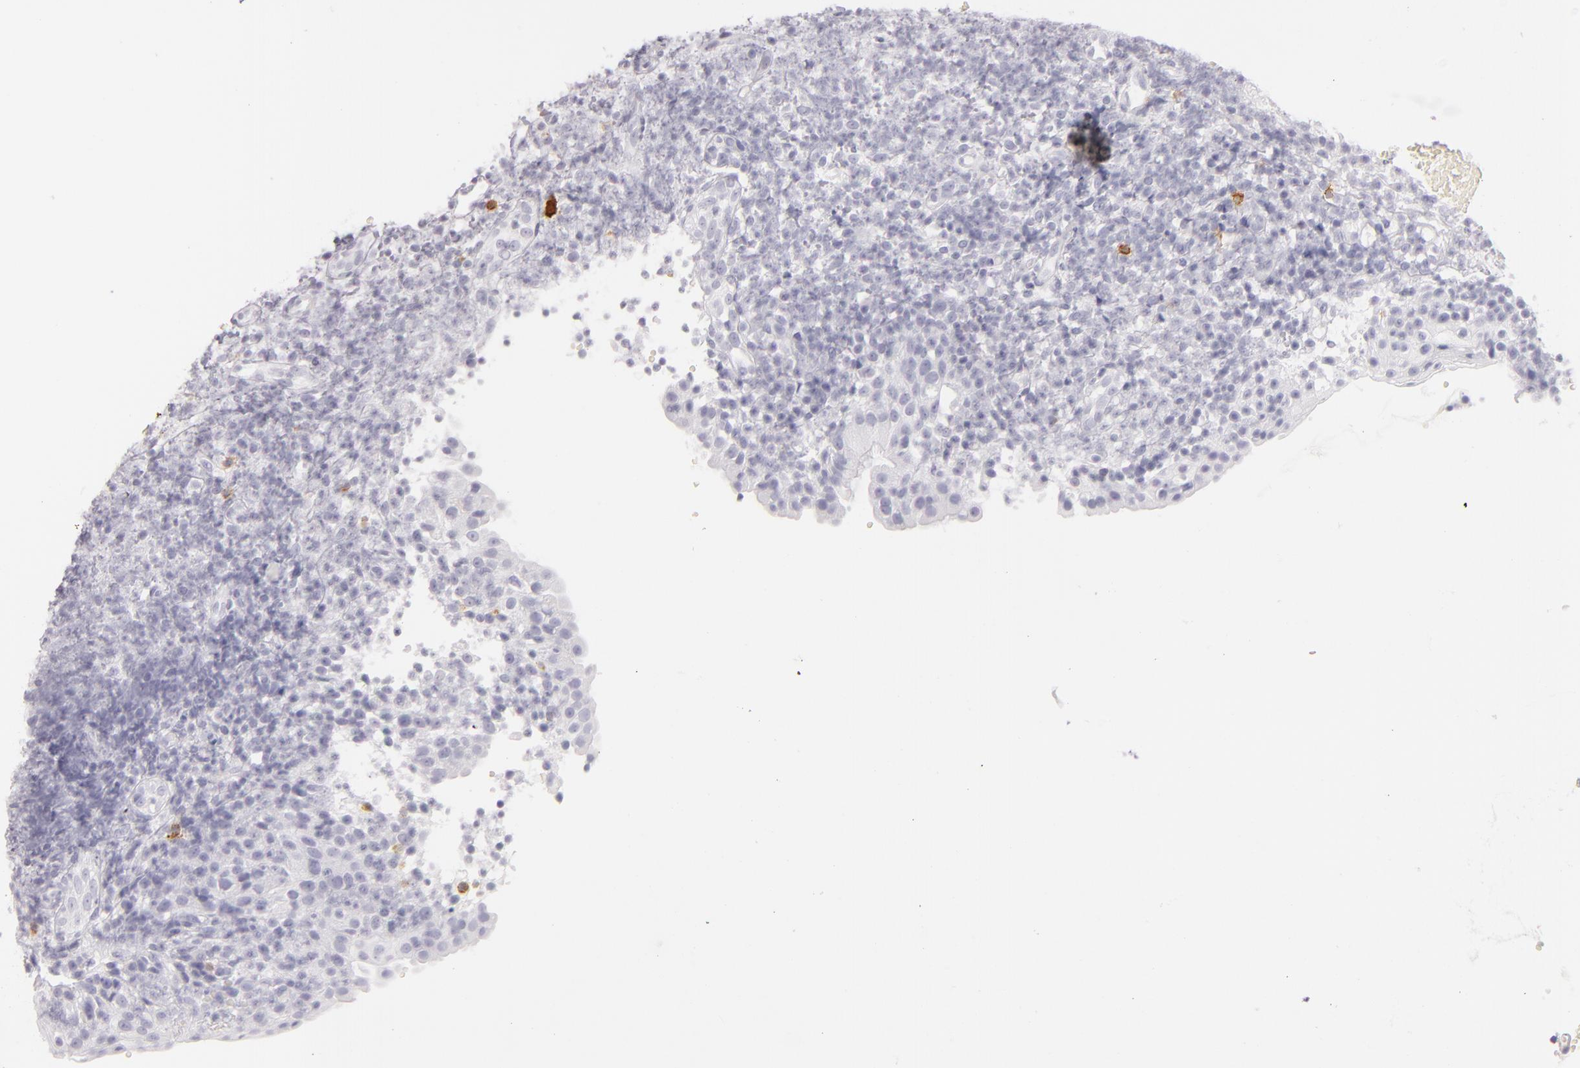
{"staining": {"intensity": "negative", "quantity": "none", "location": "none"}, "tissue": "tonsil", "cell_type": "Germinal center cells", "image_type": "normal", "snomed": [{"axis": "morphology", "description": "Normal tissue, NOS"}, {"axis": "topography", "description": "Tonsil"}], "caption": "There is no significant staining in germinal center cells of tonsil. (Brightfield microscopy of DAB (3,3'-diaminobenzidine) immunohistochemistry (IHC) at high magnification).", "gene": "TPSD1", "patient": {"sex": "female", "age": 40}}